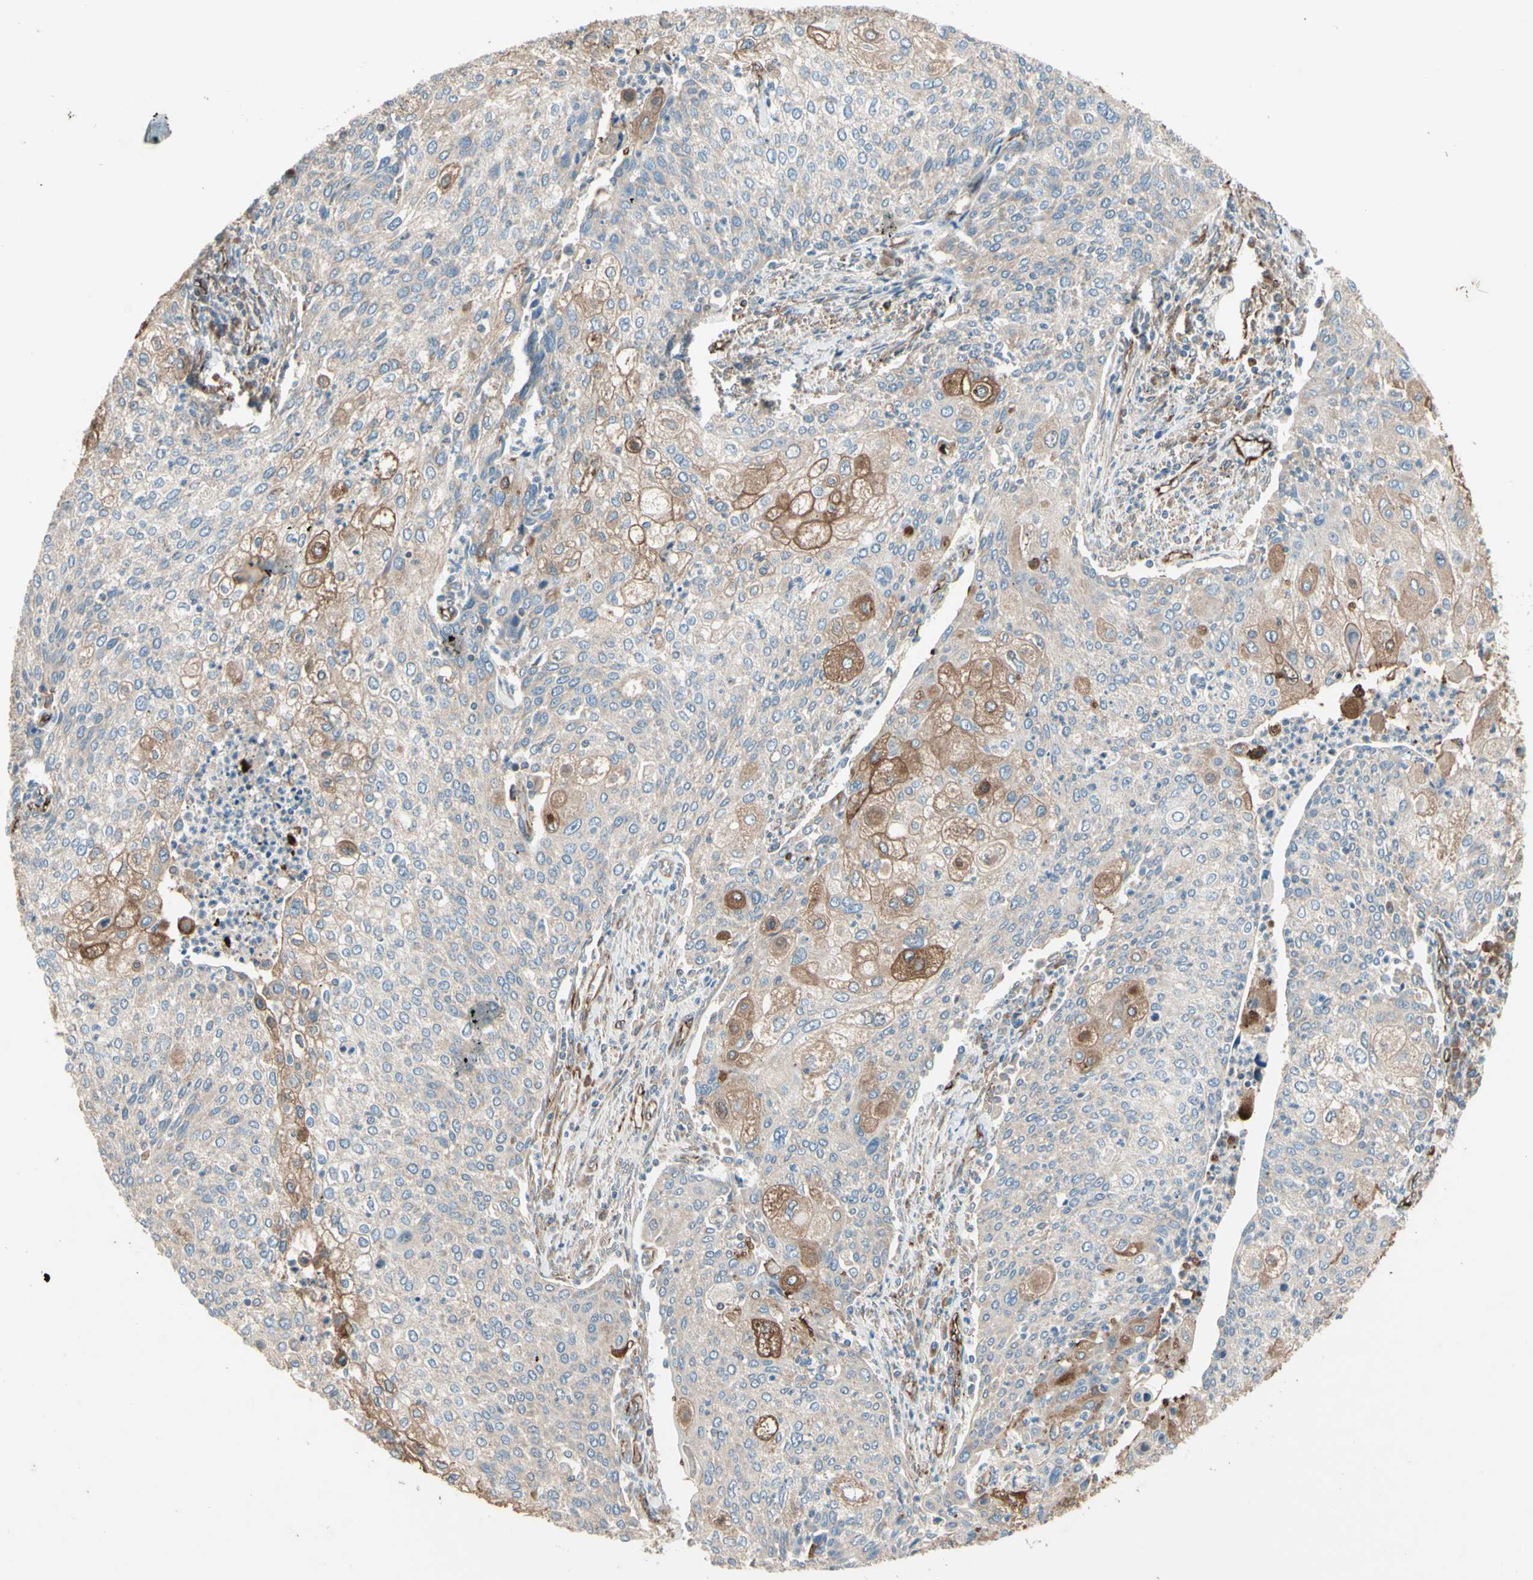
{"staining": {"intensity": "weak", "quantity": "25%-75%", "location": "cytoplasmic/membranous"}, "tissue": "cervical cancer", "cell_type": "Tumor cells", "image_type": "cancer", "snomed": [{"axis": "morphology", "description": "Squamous cell carcinoma, NOS"}, {"axis": "topography", "description": "Cervix"}], "caption": "Squamous cell carcinoma (cervical) was stained to show a protein in brown. There is low levels of weak cytoplasmic/membranous staining in approximately 25%-75% of tumor cells.", "gene": "TRAF2", "patient": {"sex": "female", "age": 40}}